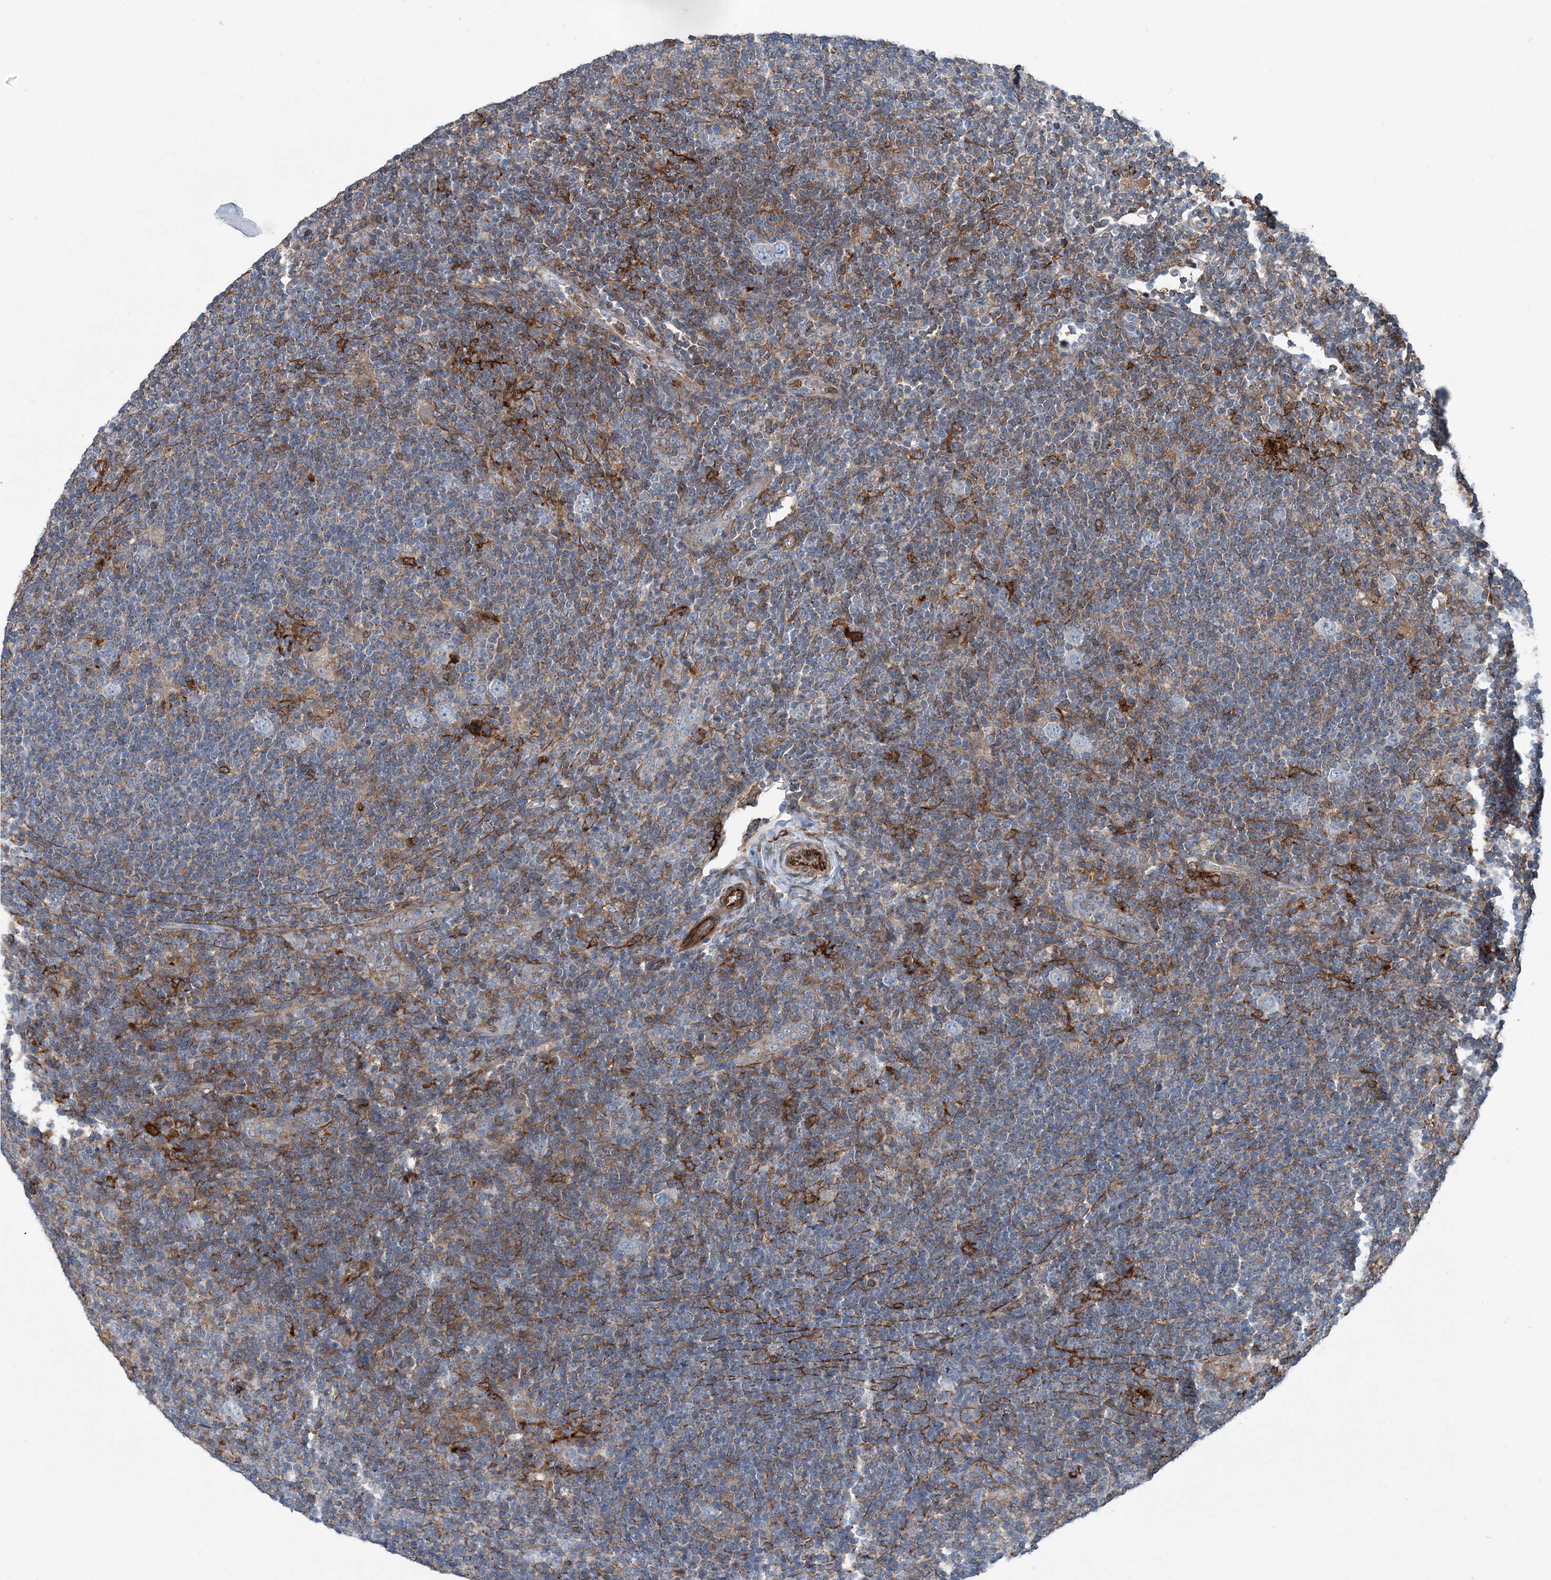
{"staining": {"intensity": "negative", "quantity": "none", "location": "none"}, "tissue": "lymphoma", "cell_type": "Tumor cells", "image_type": "cancer", "snomed": [{"axis": "morphology", "description": "Hodgkin's disease, NOS"}, {"axis": "topography", "description": "Lymph node"}], "caption": "DAB immunohistochemical staining of human Hodgkin's disease shows no significant expression in tumor cells.", "gene": "DGUOK", "patient": {"sex": "female", "age": 57}}